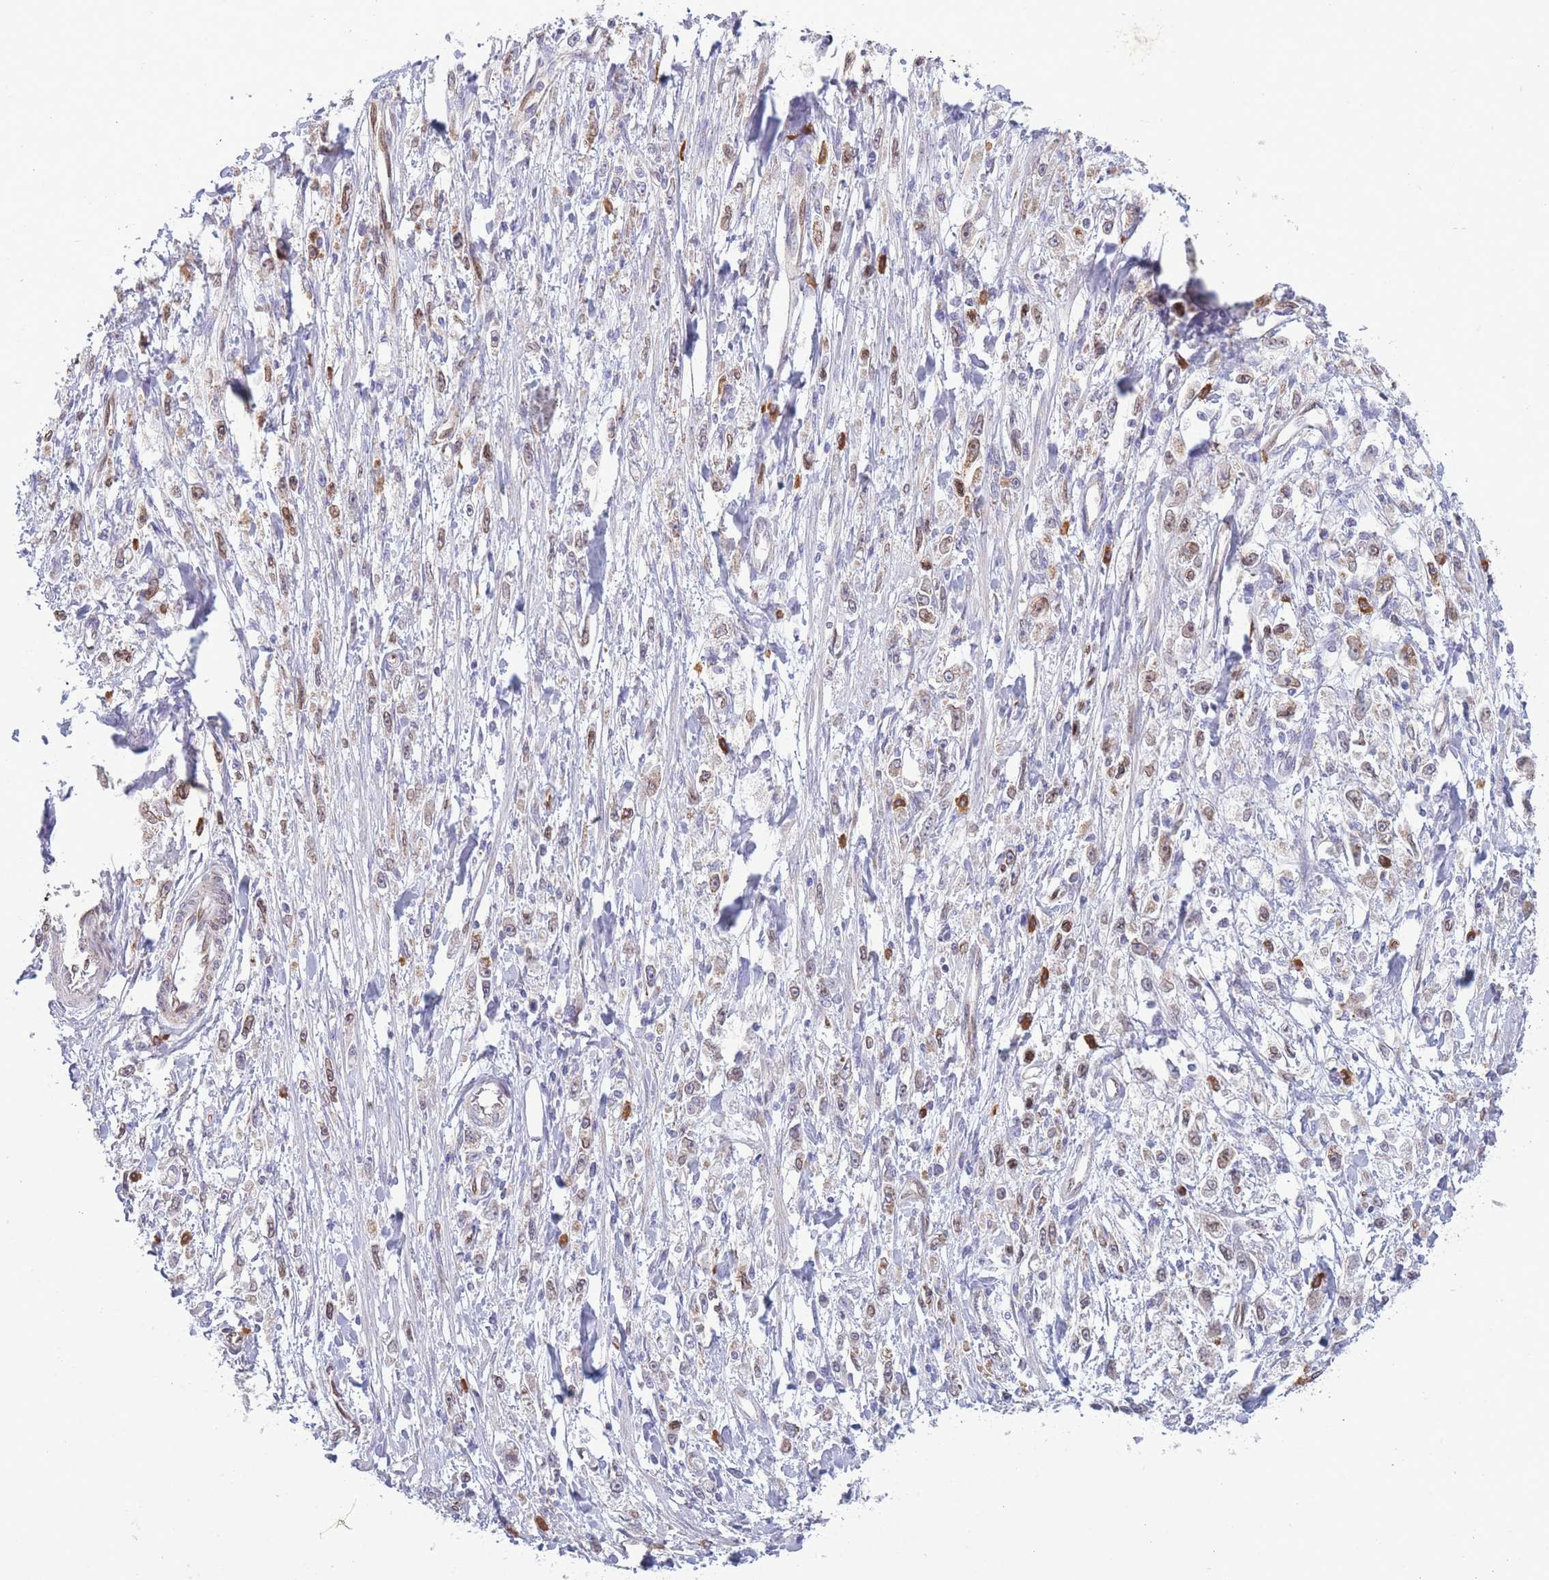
{"staining": {"intensity": "moderate", "quantity": "25%-75%", "location": "nuclear"}, "tissue": "stomach cancer", "cell_type": "Tumor cells", "image_type": "cancer", "snomed": [{"axis": "morphology", "description": "Adenocarcinoma, NOS"}, {"axis": "topography", "description": "Stomach"}], "caption": "This is a photomicrograph of immunohistochemistry staining of stomach adenocarcinoma, which shows moderate expression in the nuclear of tumor cells.", "gene": "PDHA1", "patient": {"sex": "female", "age": 59}}